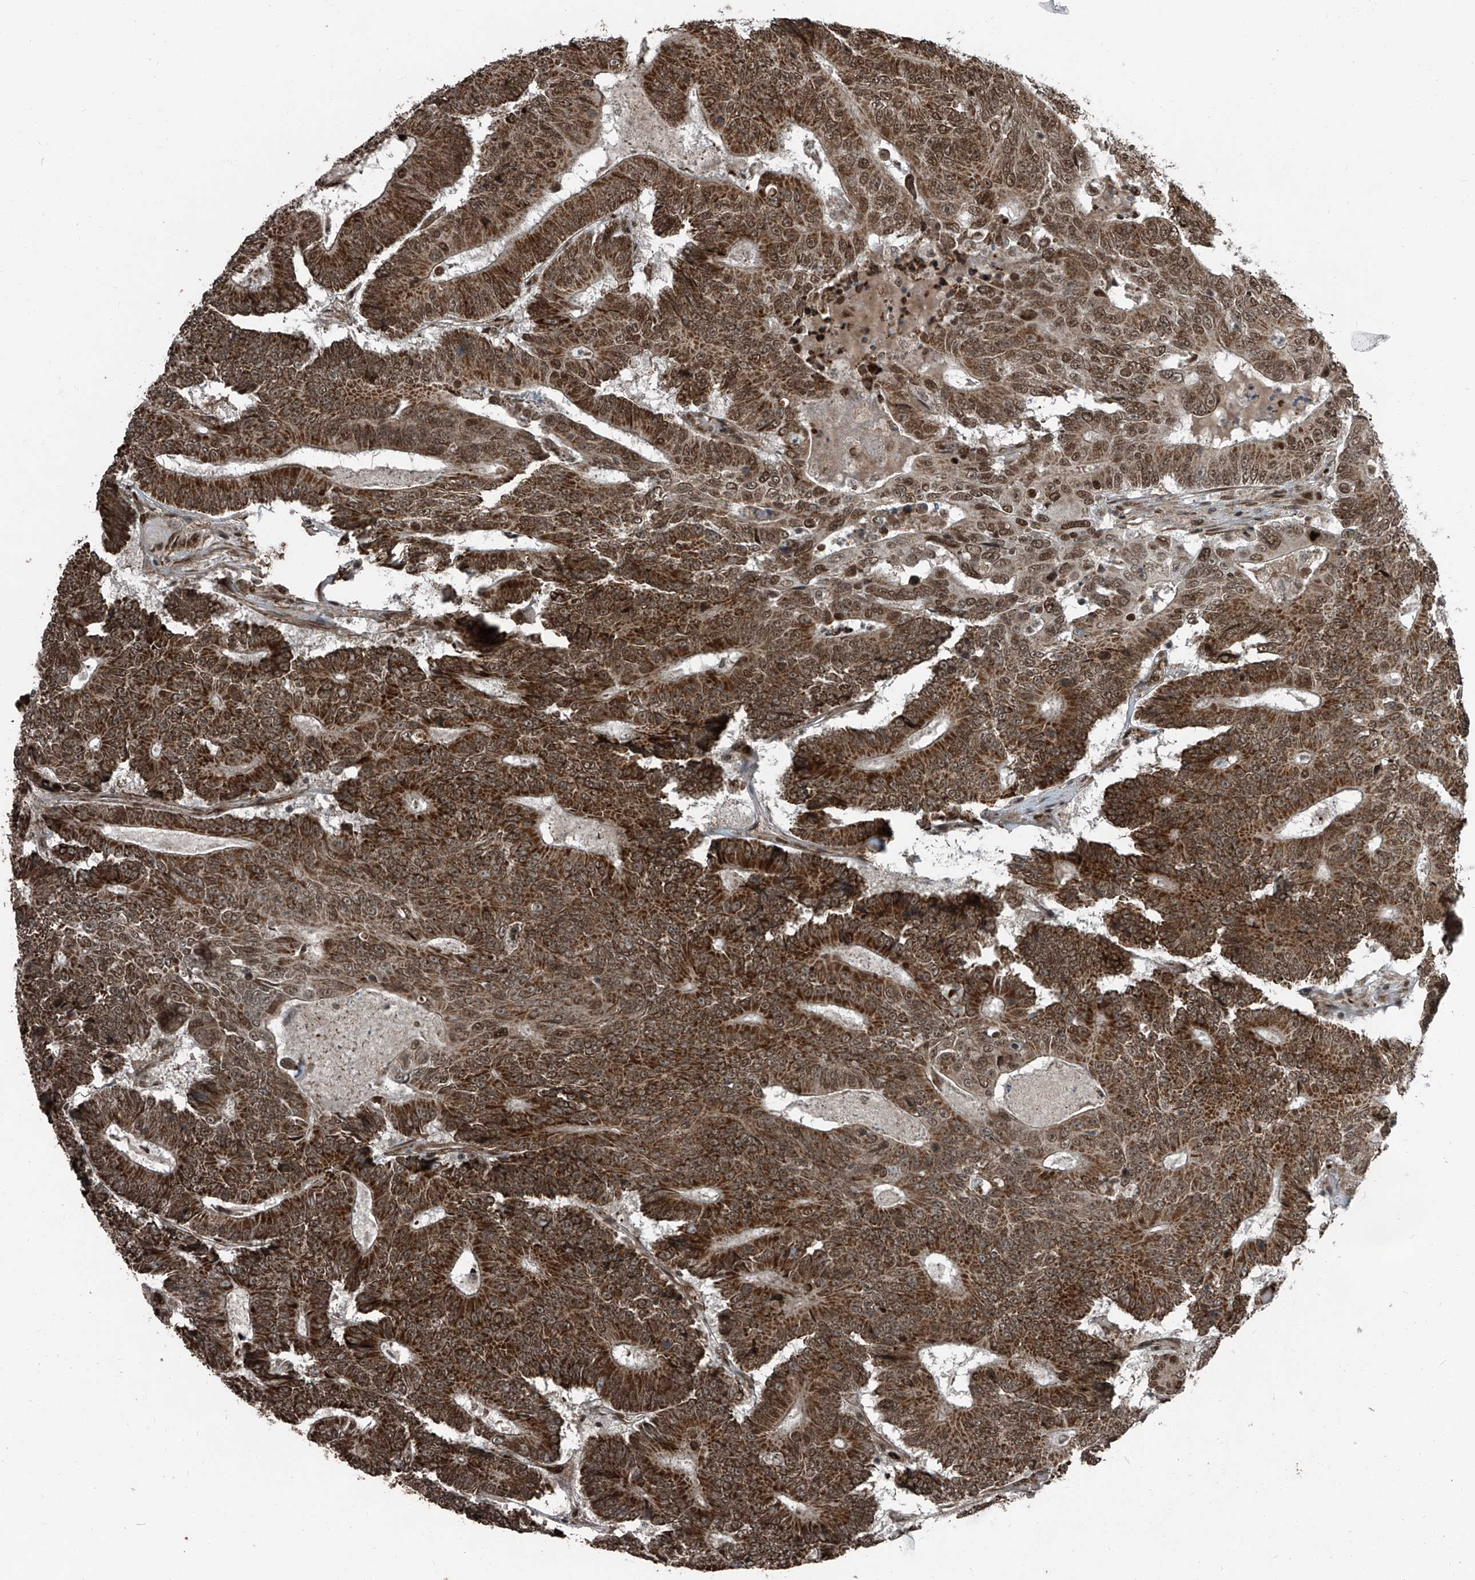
{"staining": {"intensity": "moderate", "quantity": ">75%", "location": "cytoplasmic/membranous,nuclear"}, "tissue": "colorectal cancer", "cell_type": "Tumor cells", "image_type": "cancer", "snomed": [{"axis": "morphology", "description": "Adenocarcinoma, NOS"}, {"axis": "topography", "description": "Colon"}], "caption": "Immunohistochemistry of human colorectal adenocarcinoma shows medium levels of moderate cytoplasmic/membranous and nuclear positivity in approximately >75% of tumor cells.", "gene": "ZNF570", "patient": {"sex": "male", "age": 83}}